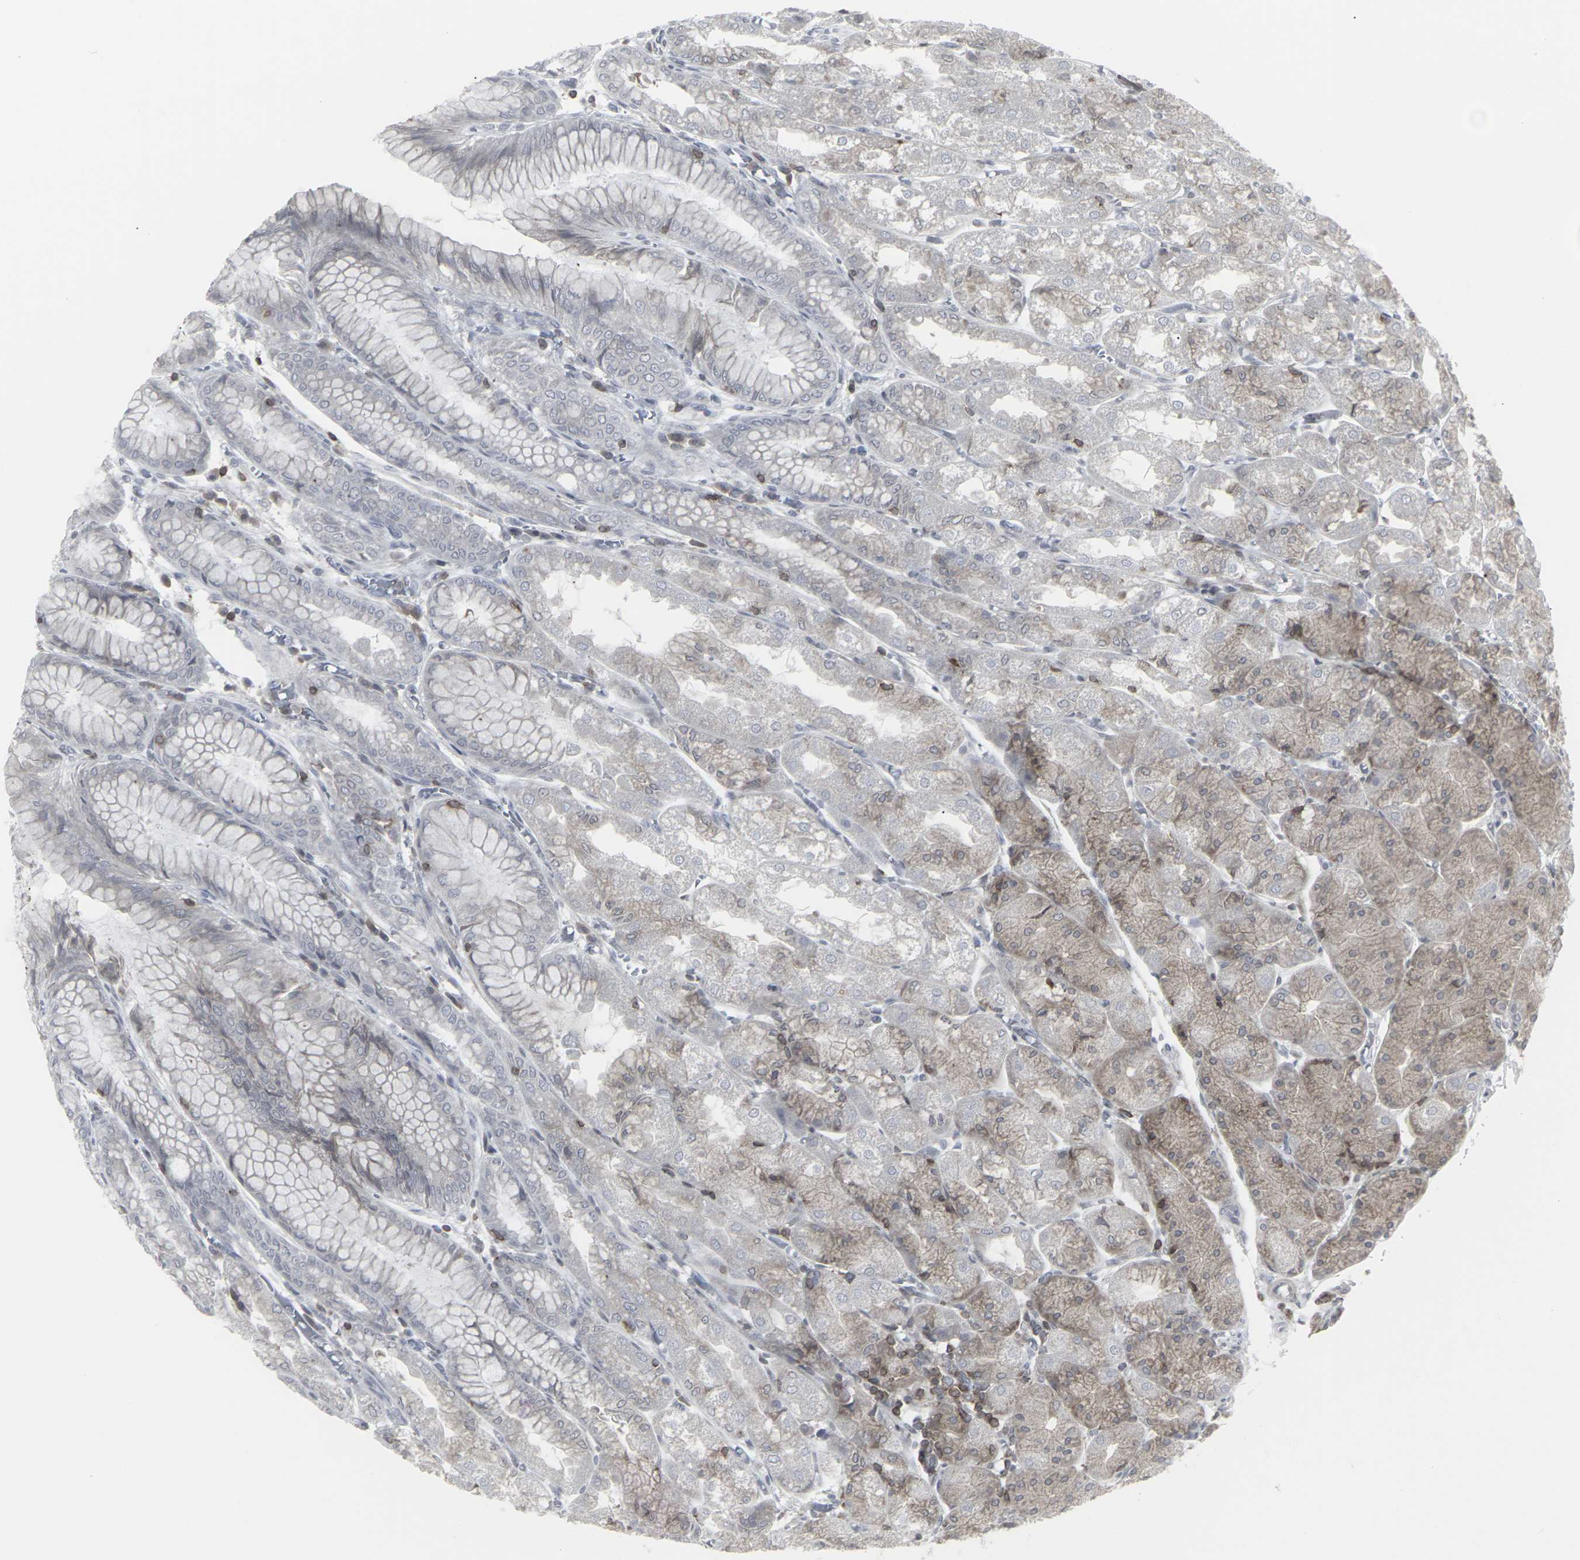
{"staining": {"intensity": "weak", "quantity": "<25%", "location": "cytoplasmic/membranous"}, "tissue": "stomach", "cell_type": "Glandular cells", "image_type": "normal", "snomed": [{"axis": "morphology", "description": "Normal tissue, NOS"}, {"axis": "topography", "description": "Stomach, upper"}], "caption": "Stomach stained for a protein using IHC demonstrates no positivity glandular cells.", "gene": "APOBEC2", "patient": {"sex": "male", "age": 72}}